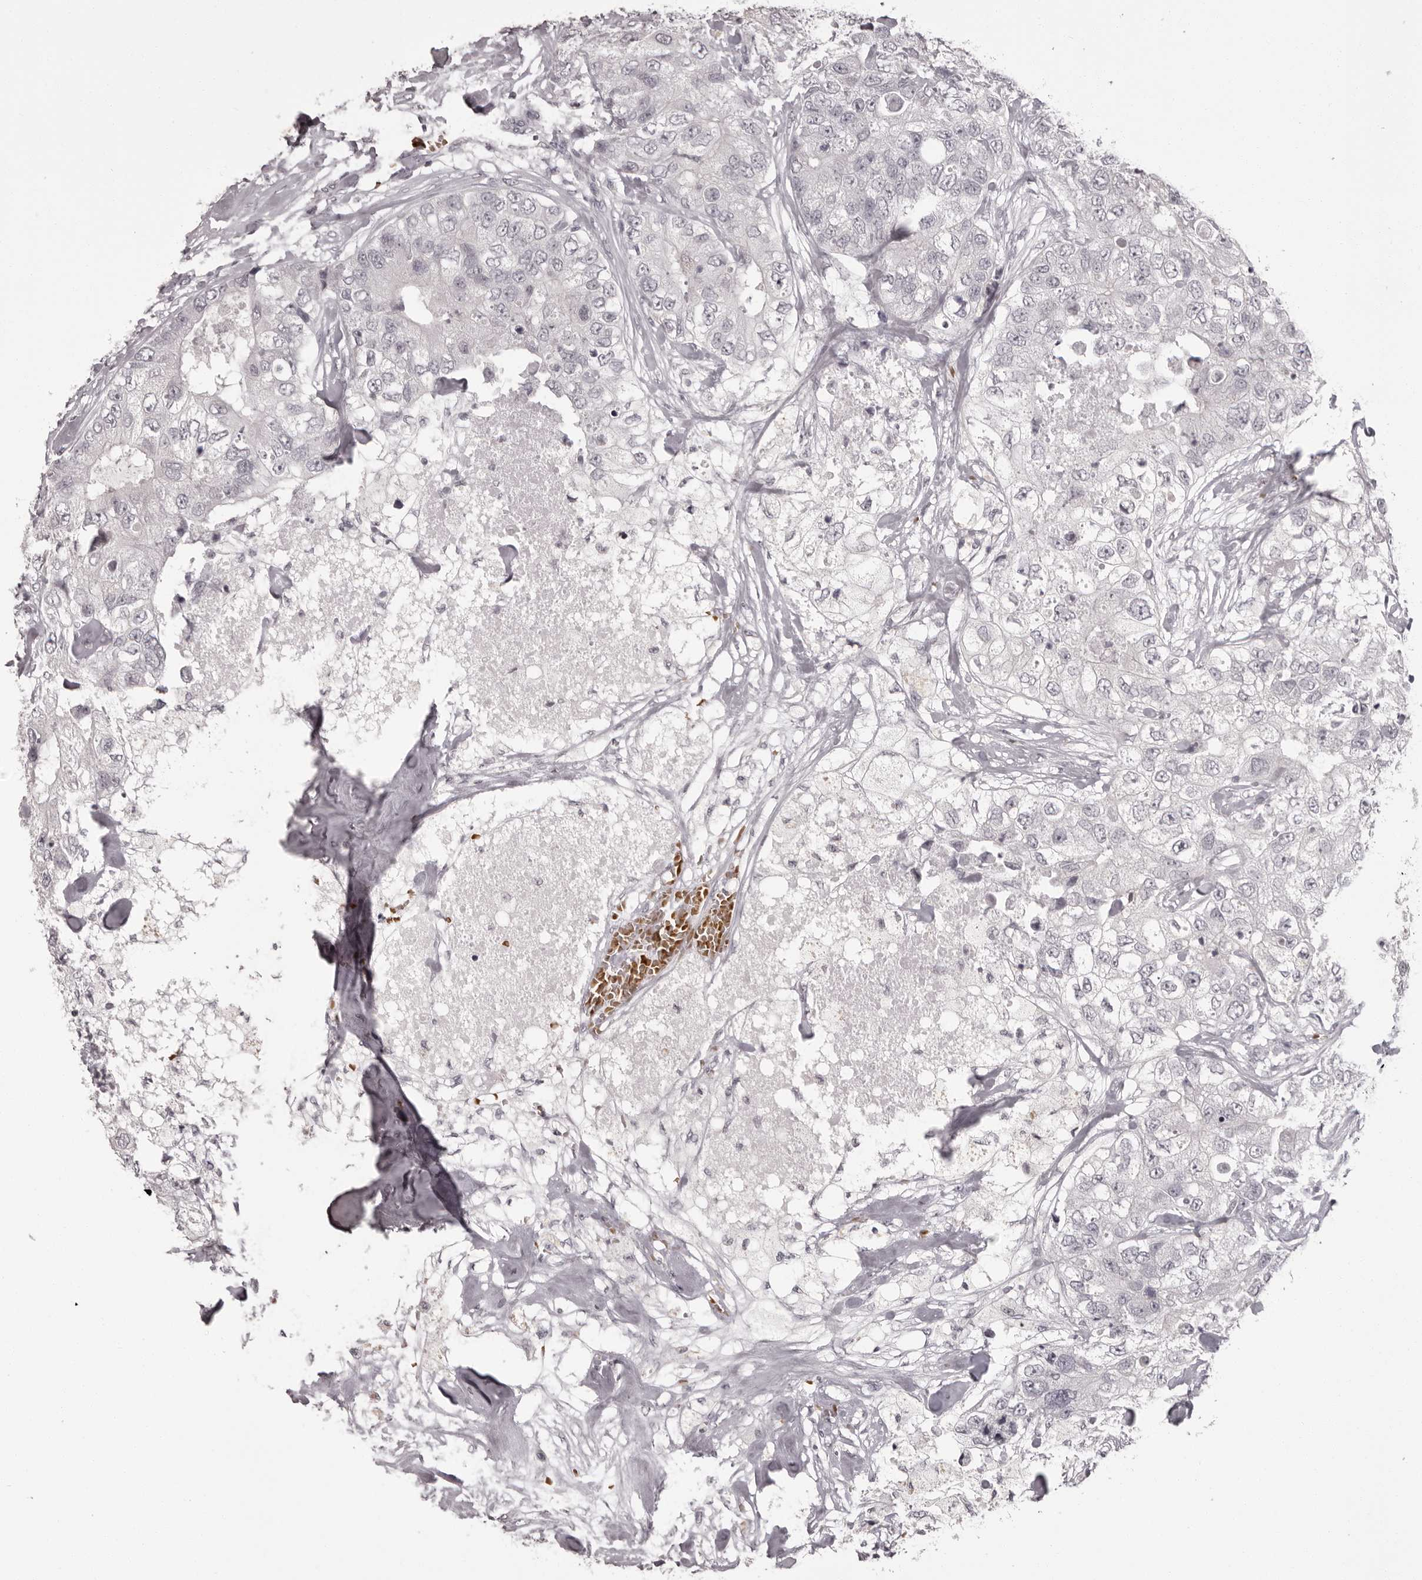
{"staining": {"intensity": "negative", "quantity": "none", "location": "none"}, "tissue": "breast cancer", "cell_type": "Tumor cells", "image_type": "cancer", "snomed": [{"axis": "morphology", "description": "Duct carcinoma"}, {"axis": "topography", "description": "Breast"}], "caption": "High magnification brightfield microscopy of breast cancer (infiltrating ductal carcinoma) stained with DAB (brown) and counterstained with hematoxylin (blue): tumor cells show no significant expression.", "gene": "C8orf74", "patient": {"sex": "female", "age": 62}}